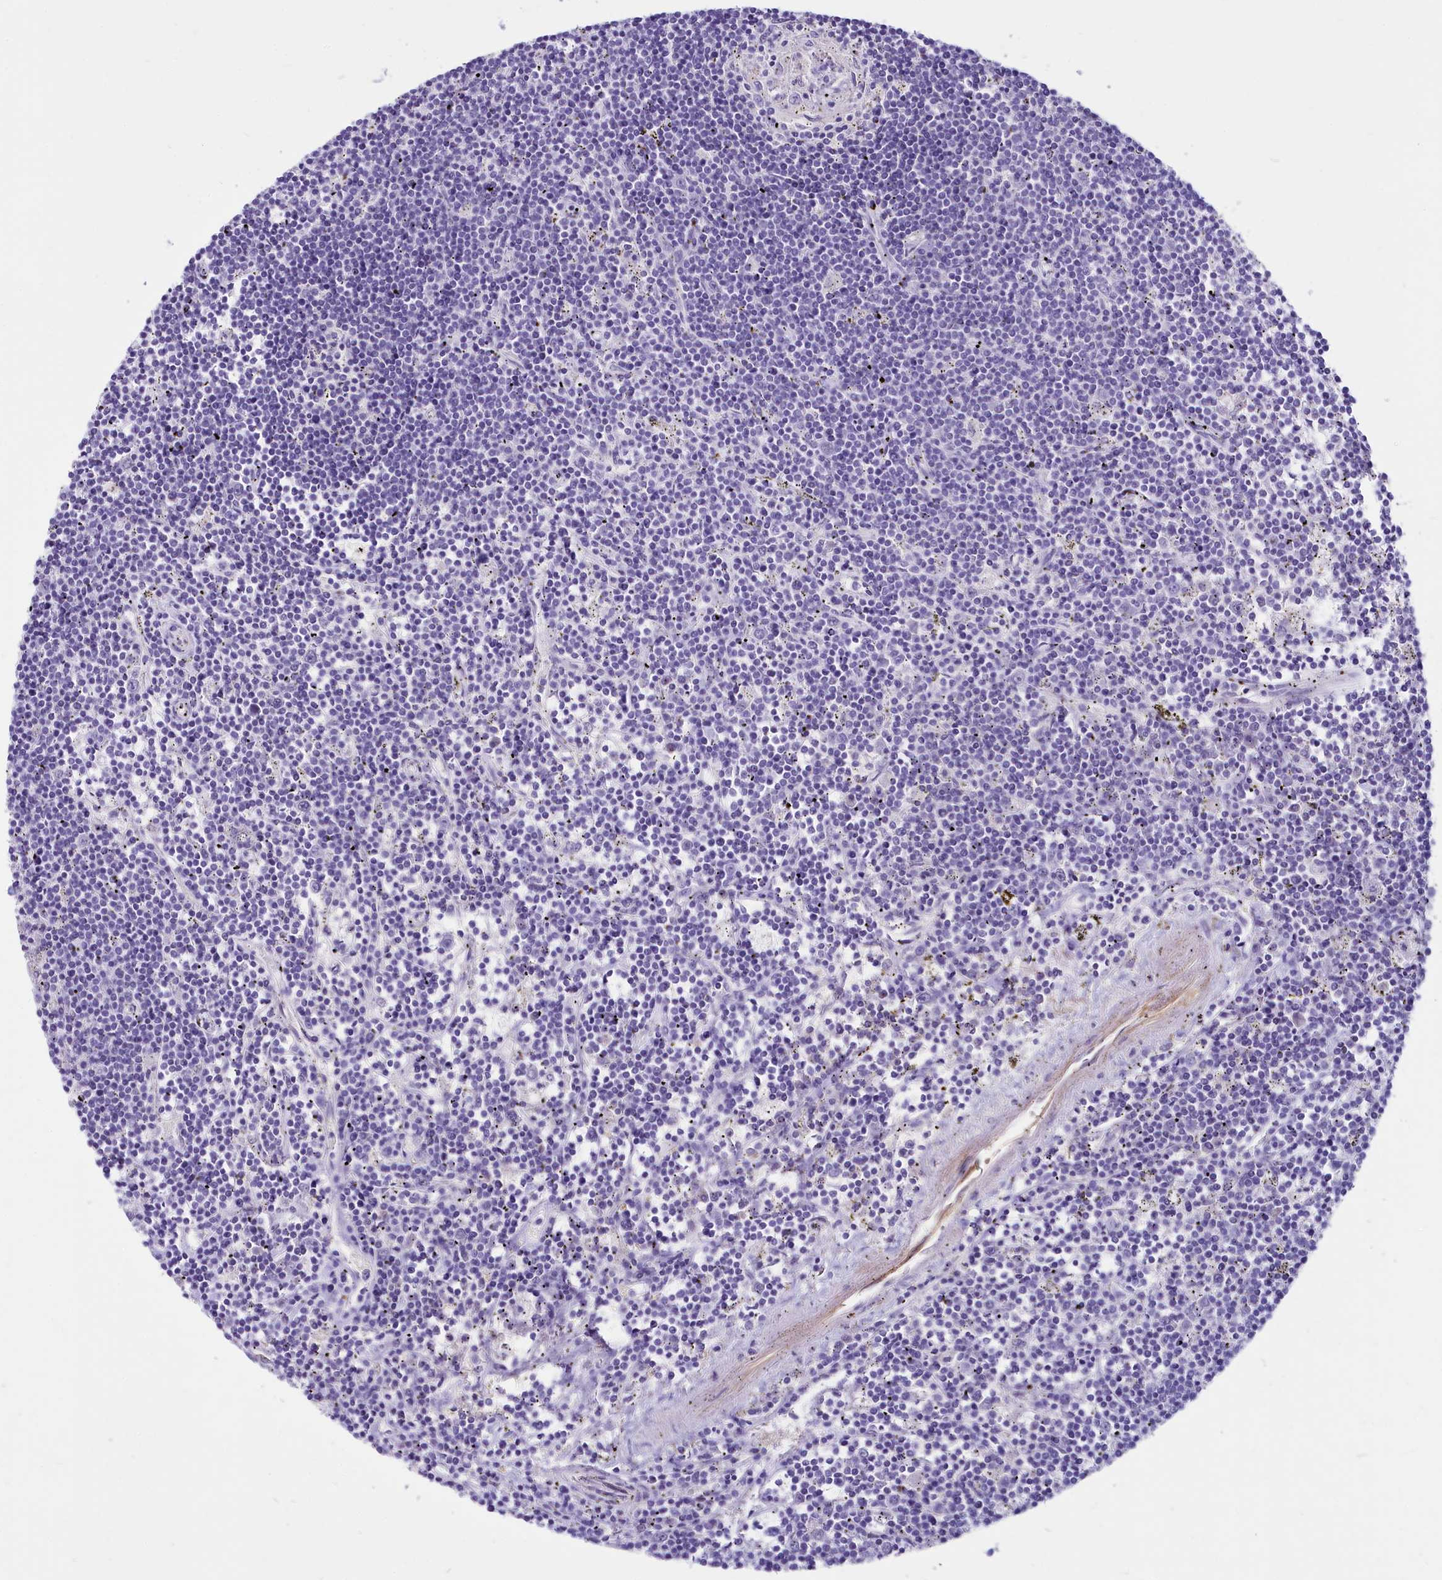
{"staining": {"intensity": "negative", "quantity": "none", "location": "none"}, "tissue": "lymphoma", "cell_type": "Tumor cells", "image_type": "cancer", "snomed": [{"axis": "morphology", "description": "Malignant lymphoma, non-Hodgkin's type, Low grade"}, {"axis": "topography", "description": "Spleen"}], "caption": "IHC of malignant lymphoma, non-Hodgkin's type (low-grade) exhibits no positivity in tumor cells. (DAB immunohistochemistry (IHC) visualized using brightfield microscopy, high magnification).", "gene": "PROCR", "patient": {"sex": "male", "age": 76}}